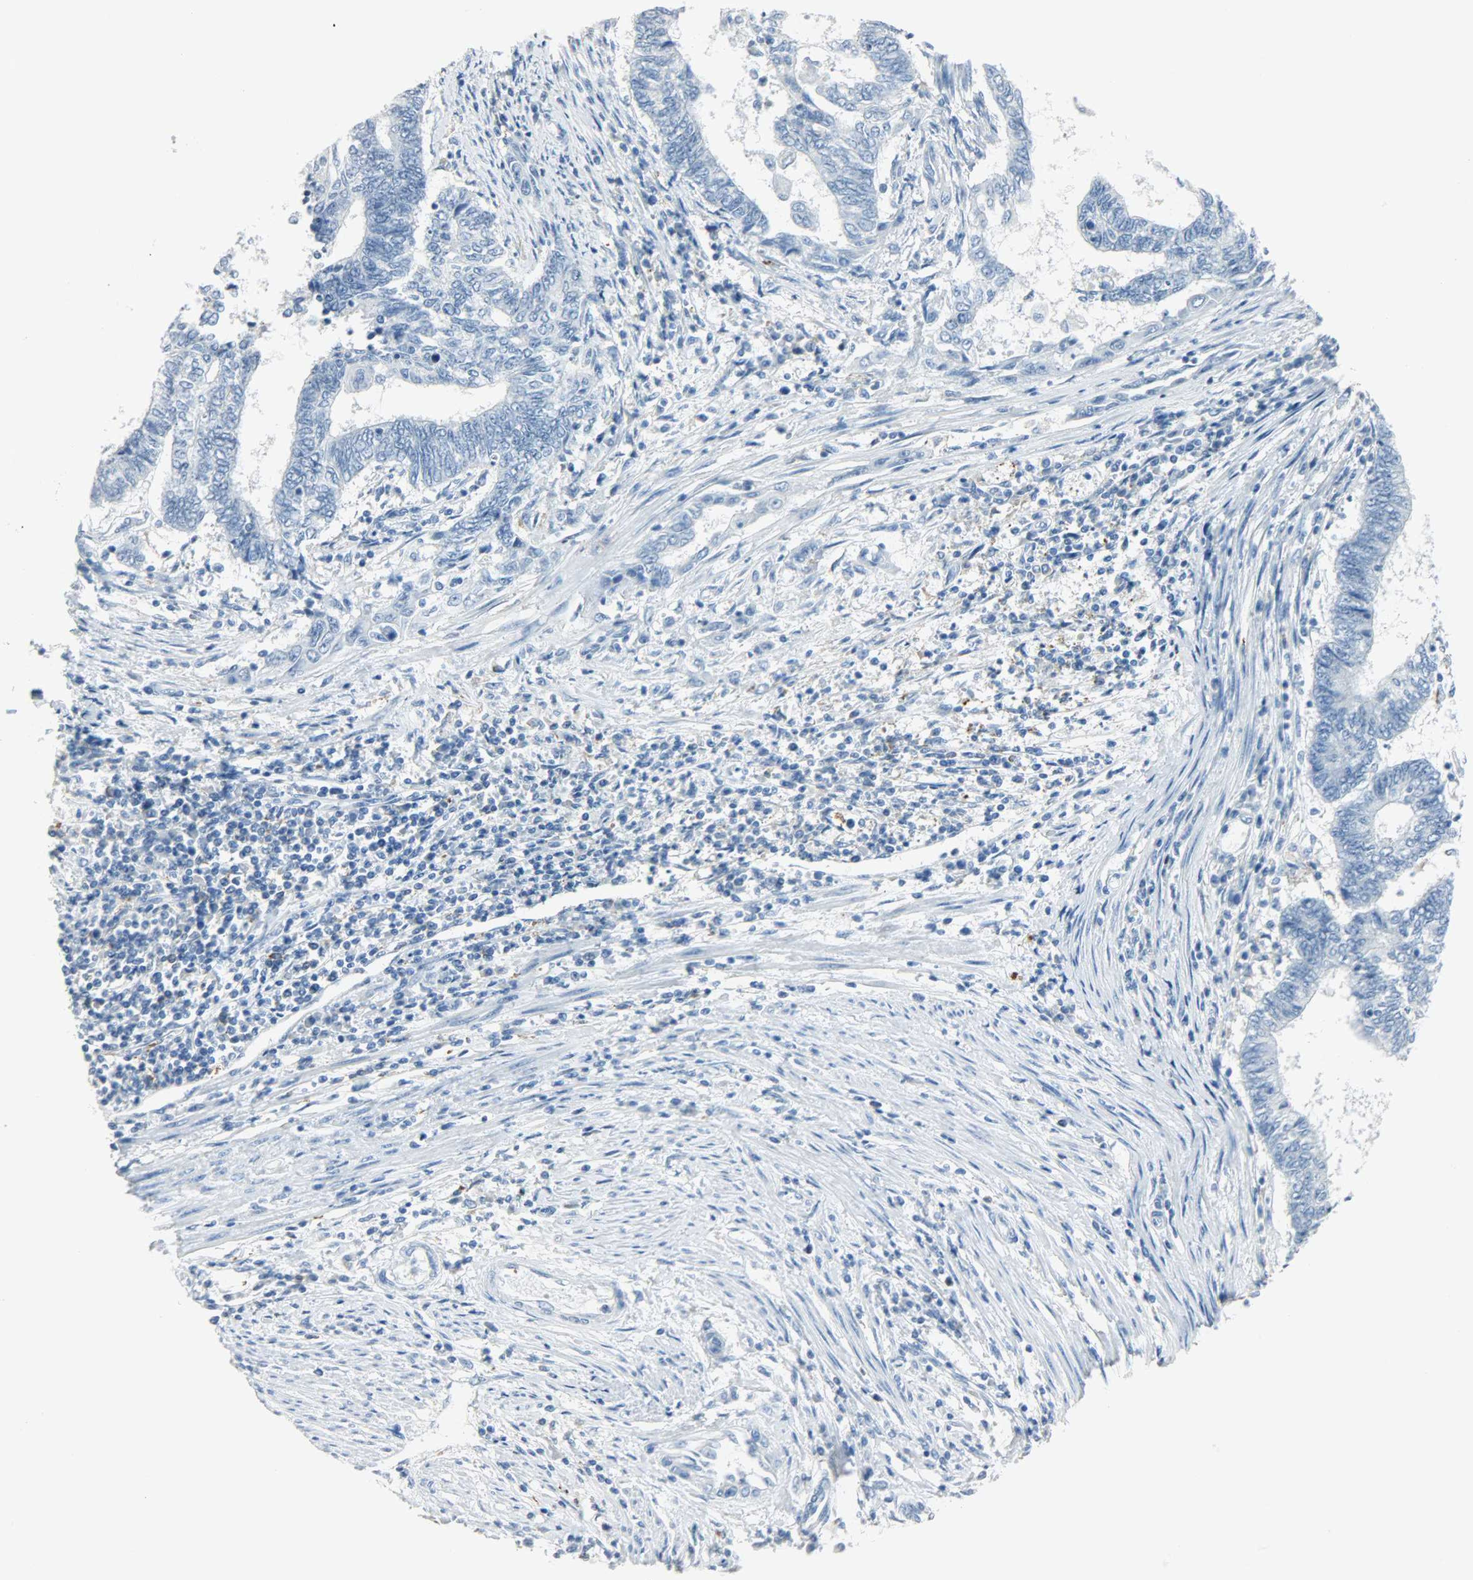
{"staining": {"intensity": "negative", "quantity": "none", "location": "none"}, "tissue": "endometrial cancer", "cell_type": "Tumor cells", "image_type": "cancer", "snomed": [{"axis": "morphology", "description": "Adenocarcinoma, NOS"}, {"axis": "topography", "description": "Uterus"}, {"axis": "topography", "description": "Endometrium"}], "caption": "A histopathology image of human endometrial adenocarcinoma is negative for staining in tumor cells.", "gene": "PTPN6", "patient": {"sex": "female", "age": 70}}